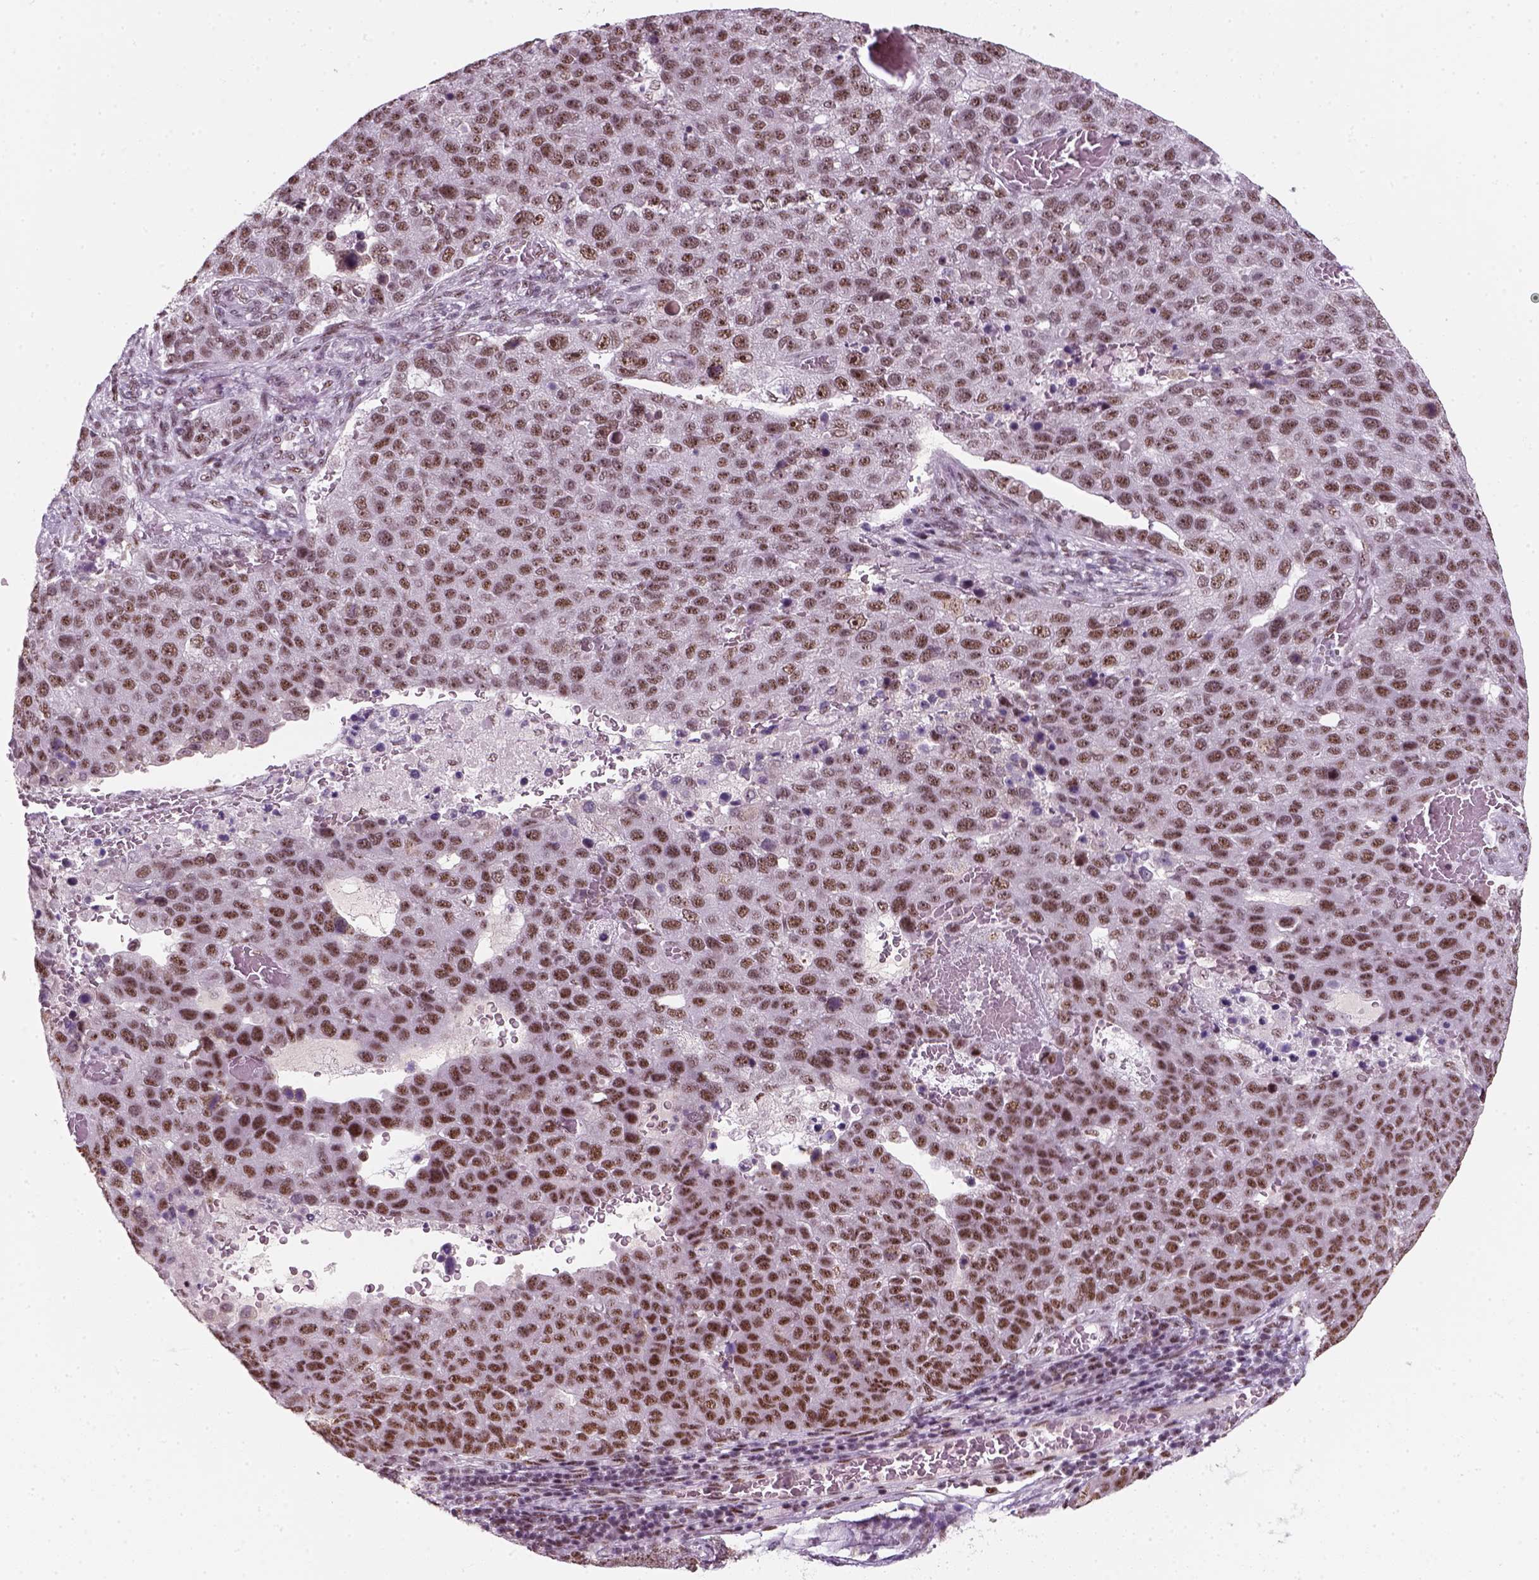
{"staining": {"intensity": "moderate", "quantity": ">75%", "location": "nuclear"}, "tissue": "pancreatic cancer", "cell_type": "Tumor cells", "image_type": "cancer", "snomed": [{"axis": "morphology", "description": "Adenocarcinoma, NOS"}, {"axis": "topography", "description": "Pancreas"}], "caption": "Protein staining of pancreatic cancer (adenocarcinoma) tissue shows moderate nuclear staining in approximately >75% of tumor cells.", "gene": "GTF2F1", "patient": {"sex": "female", "age": 61}}